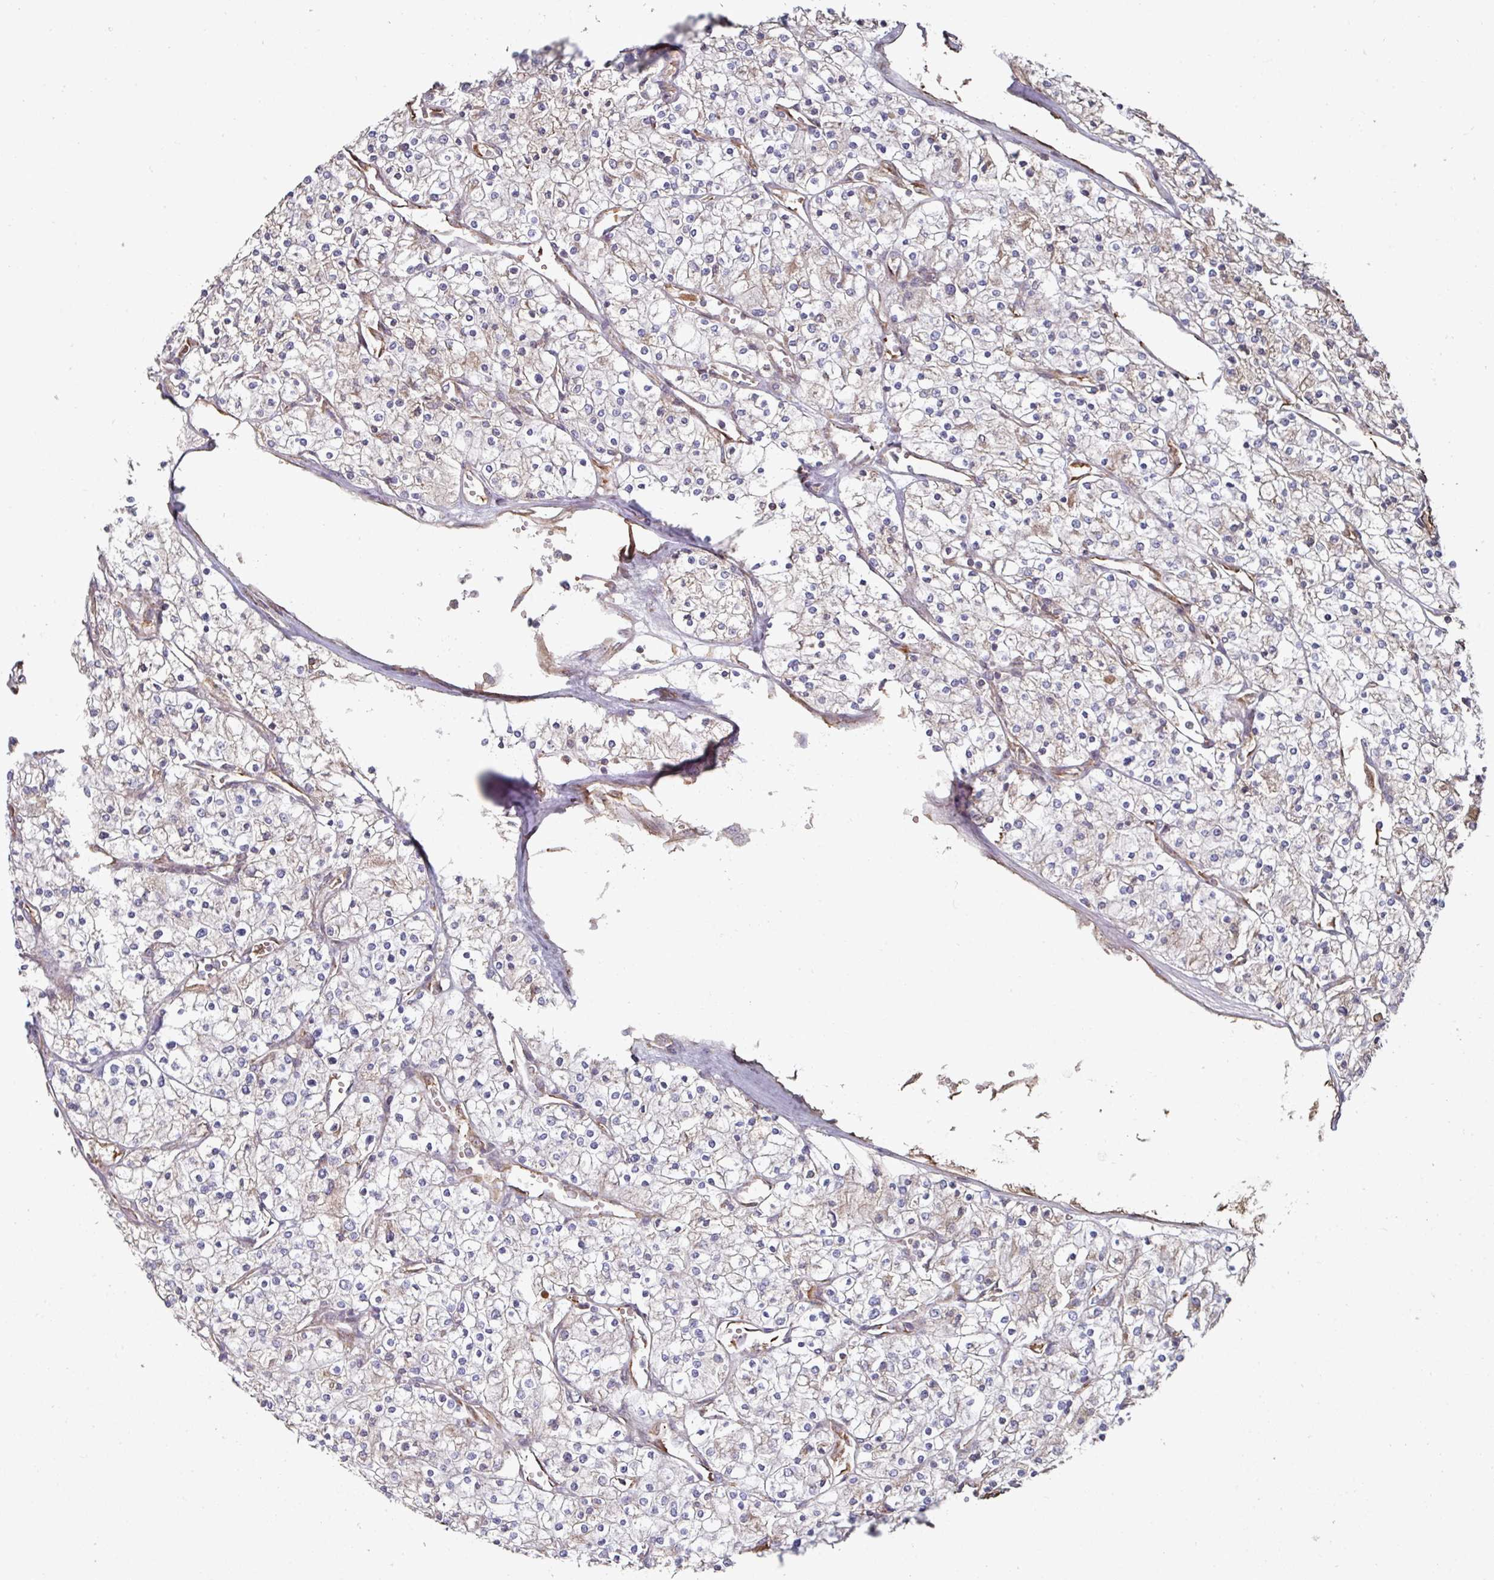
{"staining": {"intensity": "negative", "quantity": "none", "location": "none"}, "tissue": "renal cancer", "cell_type": "Tumor cells", "image_type": "cancer", "snomed": [{"axis": "morphology", "description": "Adenocarcinoma, NOS"}, {"axis": "topography", "description": "Kidney"}], "caption": "Immunohistochemistry of human renal cancer (adenocarcinoma) displays no positivity in tumor cells. (Brightfield microscopy of DAB immunohistochemistry at high magnification).", "gene": "CEP95", "patient": {"sex": "male", "age": 80}}